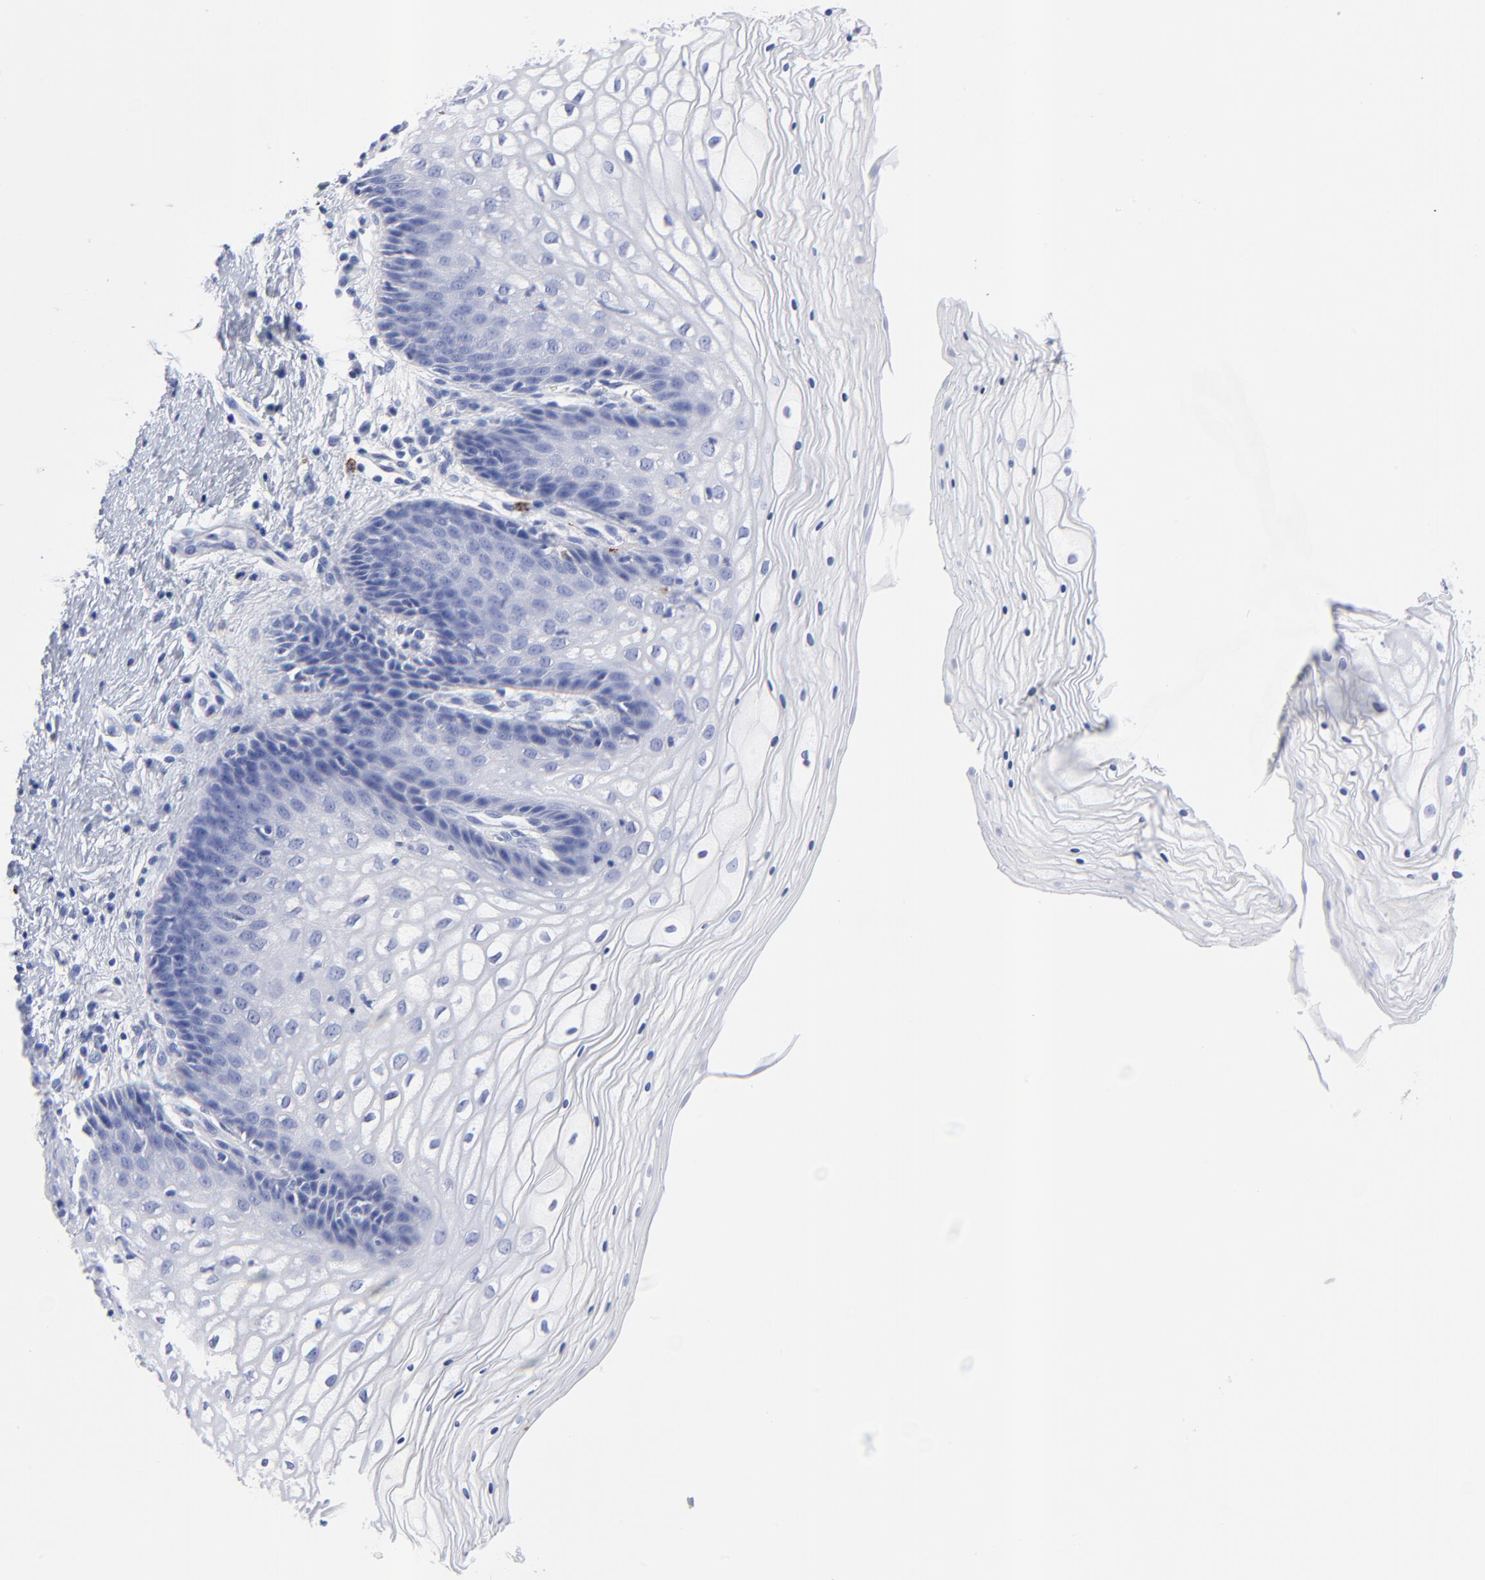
{"staining": {"intensity": "negative", "quantity": "none", "location": "none"}, "tissue": "vagina", "cell_type": "Squamous epithelial cells", "image_type": "normal", "snomed": [{"axis": "morphology", "description": "Normal tissue, NOS"}, {"axis": "topography", "description": "Vagina"}], "caption": "The image shows no staining of squamous epithelial cells in benign vagina.", "gene": "CPVL", "patient": {"sex": "female", "age": 34}}